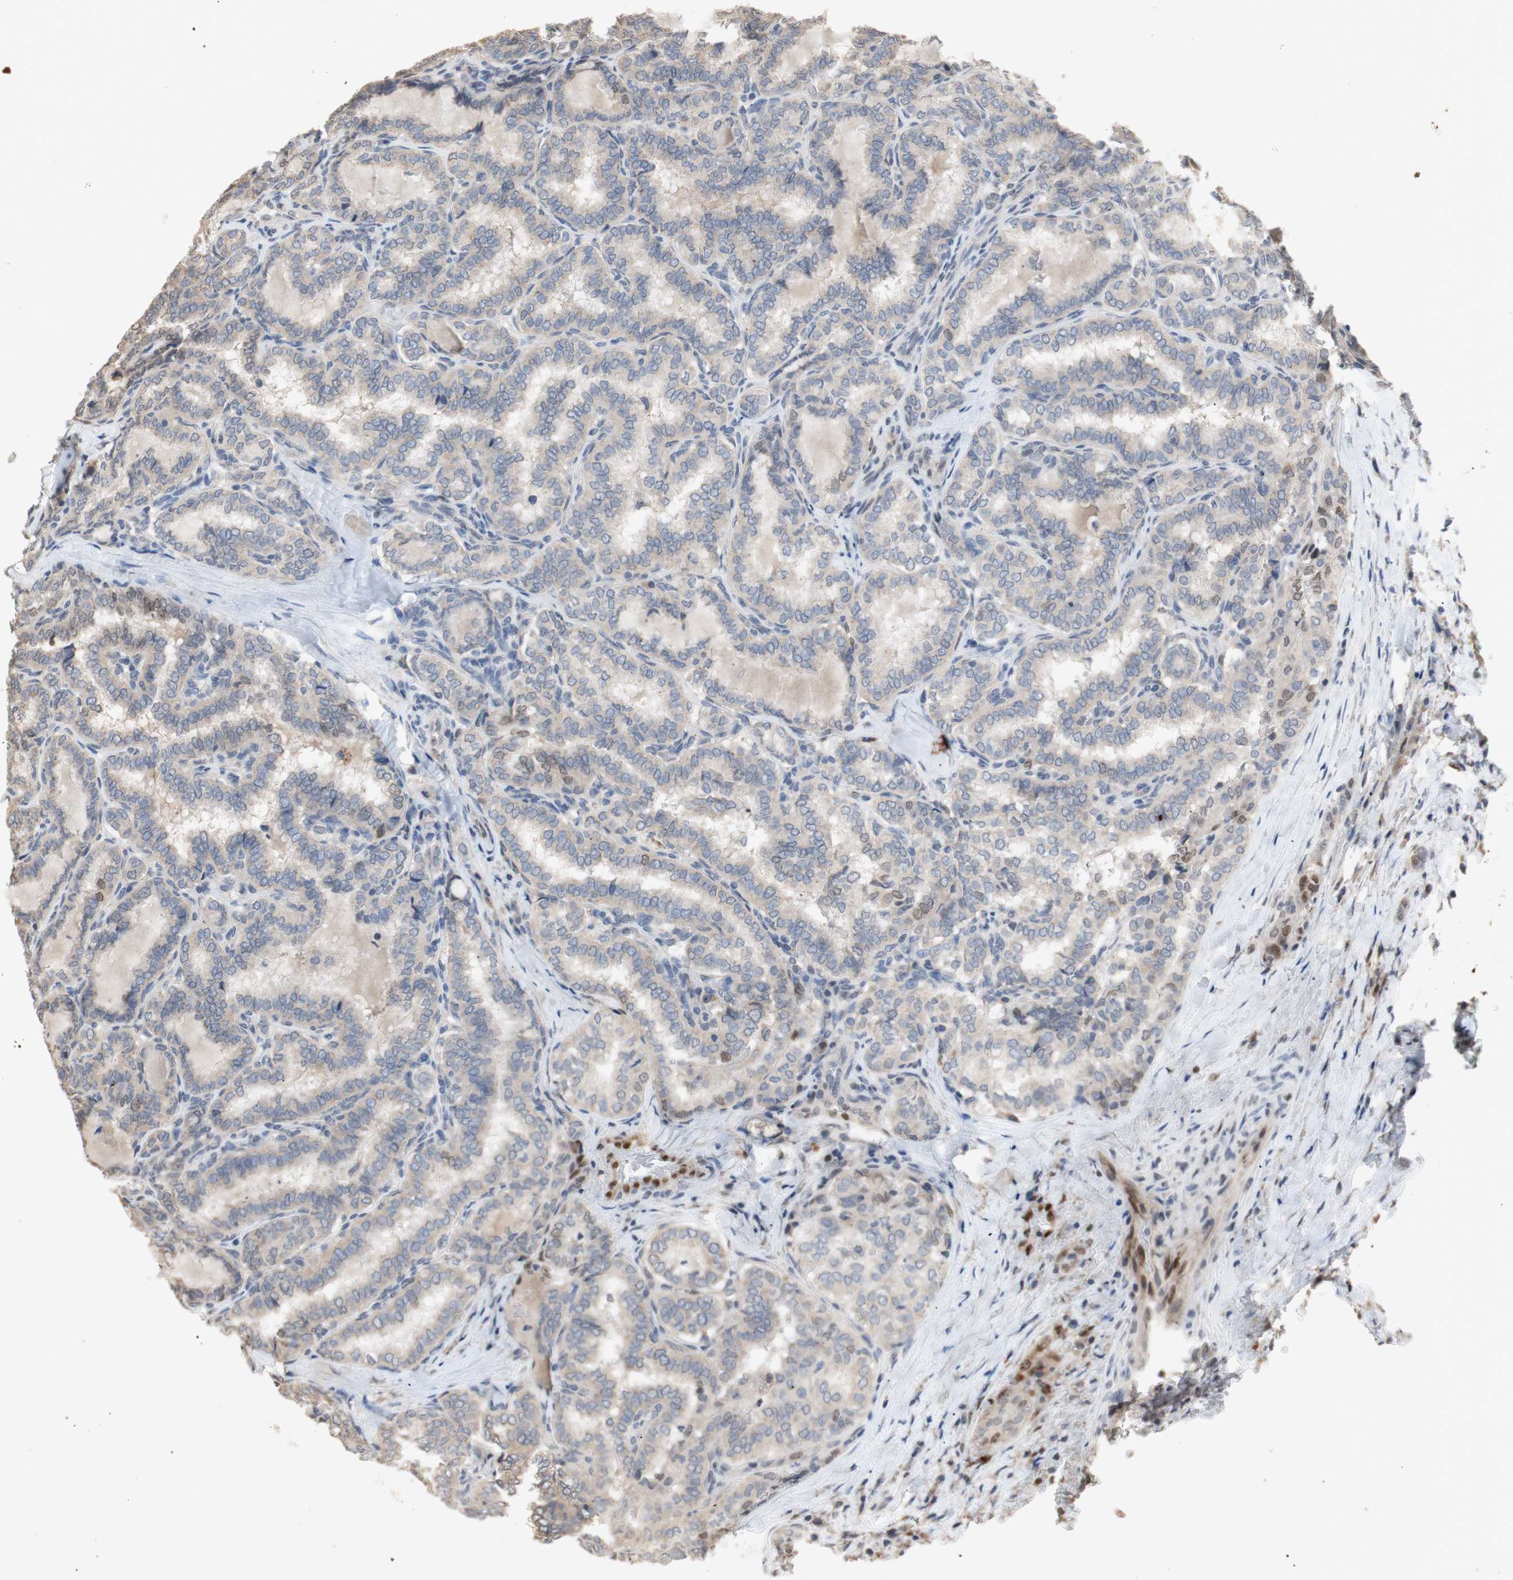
{"staining": {"intensity": "weak", "quantity": ">75%", "location": "cytoplasmic/membranous"}, "tissue": "thyroid cancer", "cell_type": "Tumor cells", "image_type": "cancer", "snomed": [{"axis": "morphology", "description": "Normal tissue, NOS"}, {"axis": "morphology", "description": "Papillary adenocarcinoma, NOS"}, {"axis": "topography", "description": "Thyroid gland"}], "caption": "Immunohistochemical staining of human thyroid papillary adenocarcinoma reveals low levels of weak cytoplasmic/membranous protein staining in approximately >75% of tumor cells. The staining is performed using DAB (3,3'-diaminobenzidine) brown chromogen to label protein expression. The nuclei are counter-stained blue using hematoxylin.", "gene": "FOSB", "patient": {"sex": "female", "age": 30}}